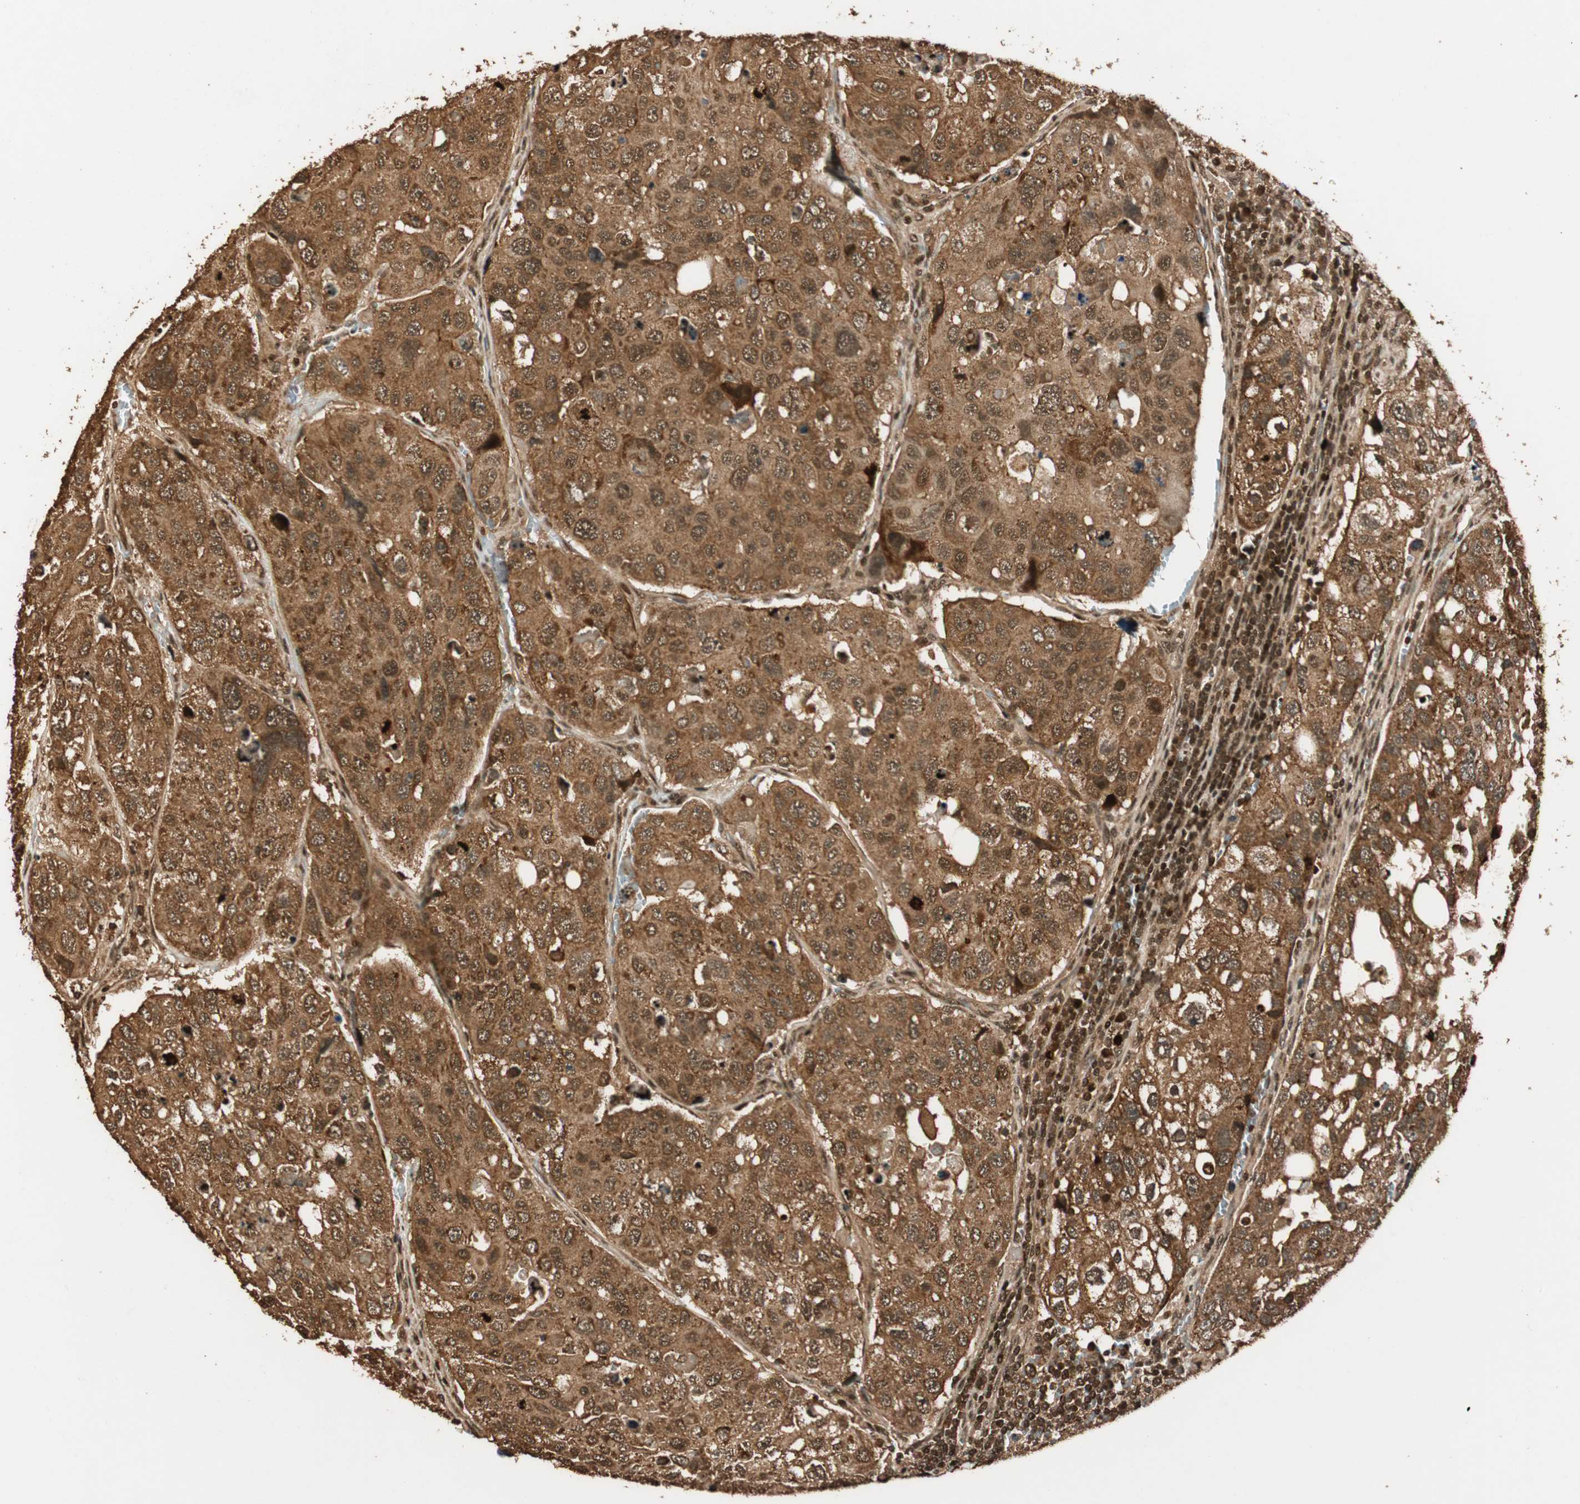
{"staining": {"intensity": "strong", "quantity": ">75%", "location": "cytoplasmic/membranous"}, "tissue": "urothelial cancer", "cell_type": "Tumor cells", "image_type": "cancer", "snomed": [{"axis": "morphology", "description": "Urothelial carcinoma, High grade"}, {"axis": "topography", "description": "Lymph node"}, {"axis": "topography", "description": "Urinary bladder"}], "caption": "Immunohistochemical staining of high-grade urothelial carcinoma exhibits high levels of strong cytoplasmic/membranous protein staining in about >75% of tumor cells.", "gene": "ALKBH5", "patient": {"sex": "male", "age": 51}}